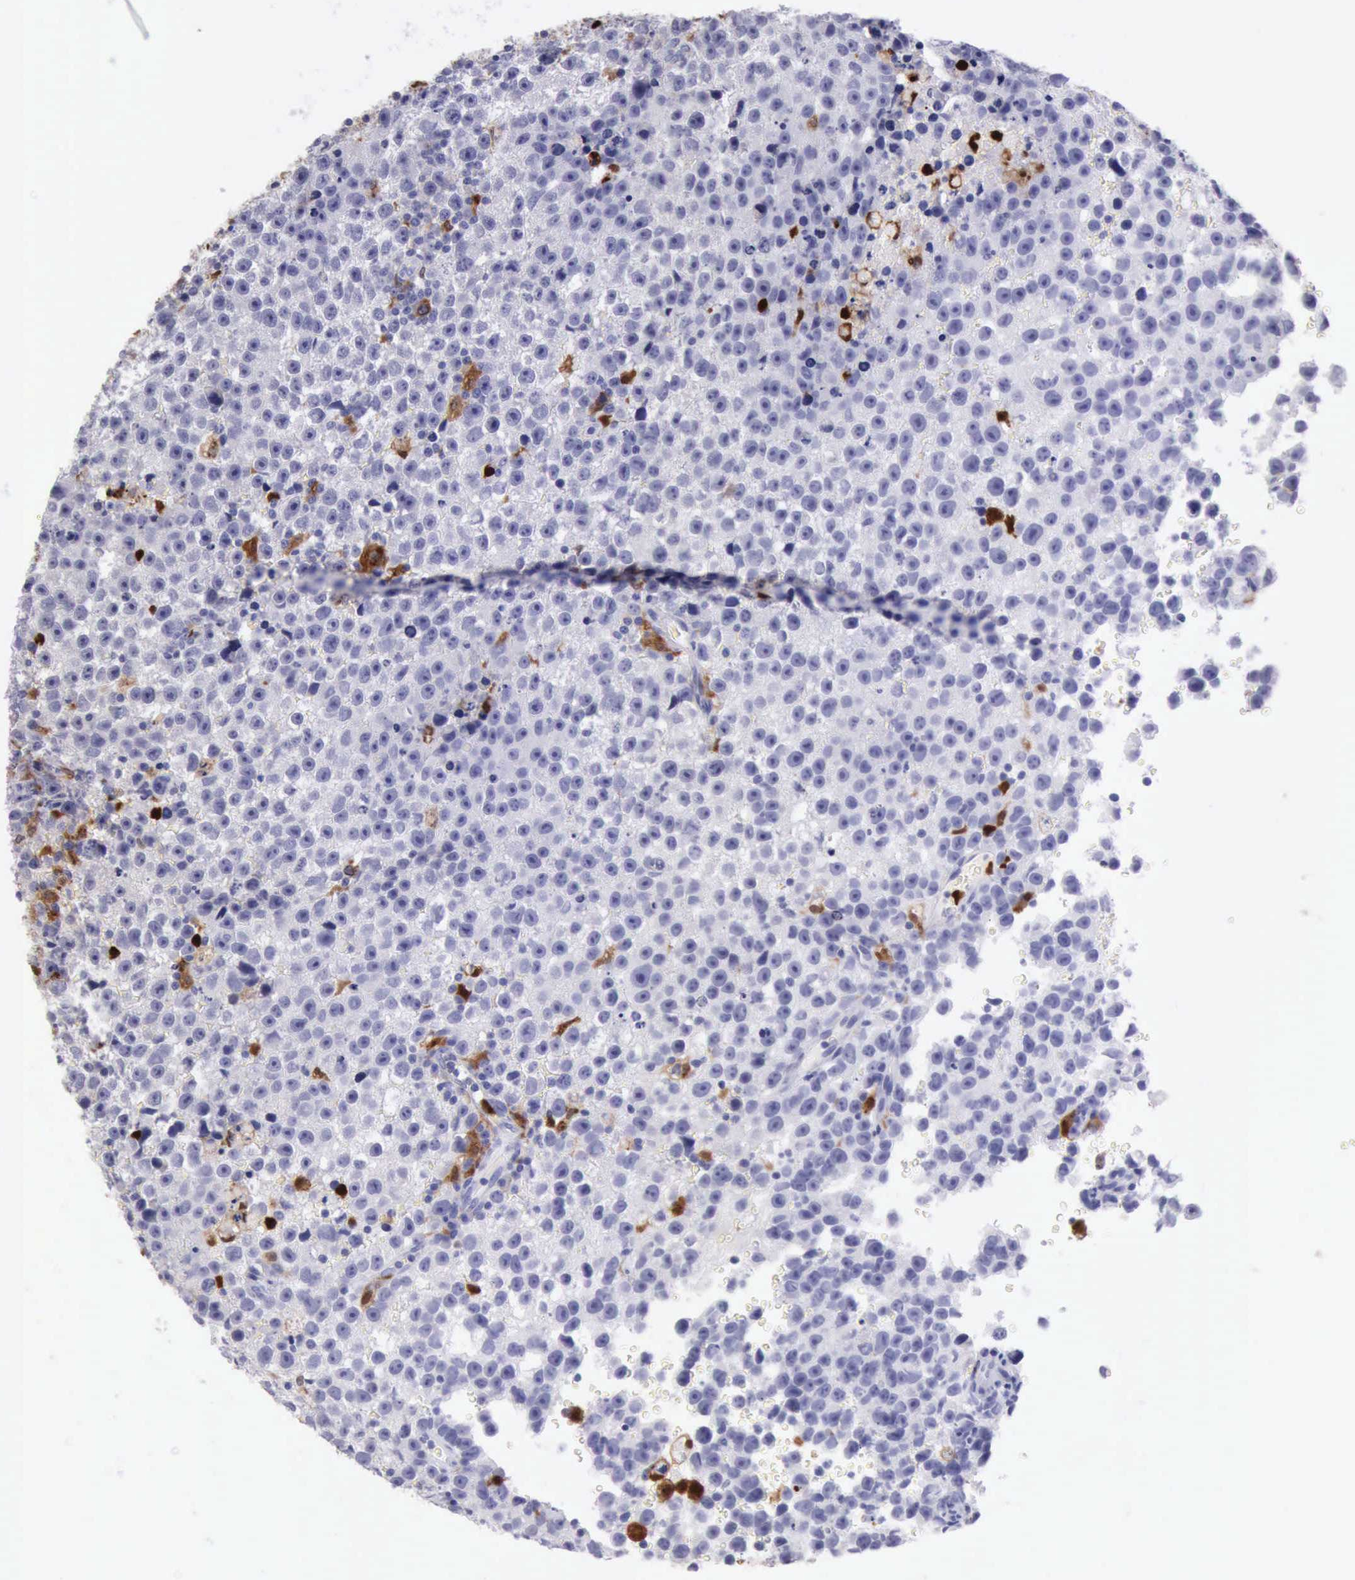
{"staining": {"intensity": "negative", "quantity": "none", "location": "none"}, "tissue": "testis cancer", "cell_type": "Tumor cells", "image_type": "cancer", "snomed": [{"axis": "morphology", "description": "Seminoma, NOS"}, {"axis": "topography", "description": "Testis"}], "caption": "Seminoma (testis) stained for a protein using immunohistochemistry reveals no positivity tumor cells.", "gene": "CSTA", "patient": {"sex": "male", "age": 33}}